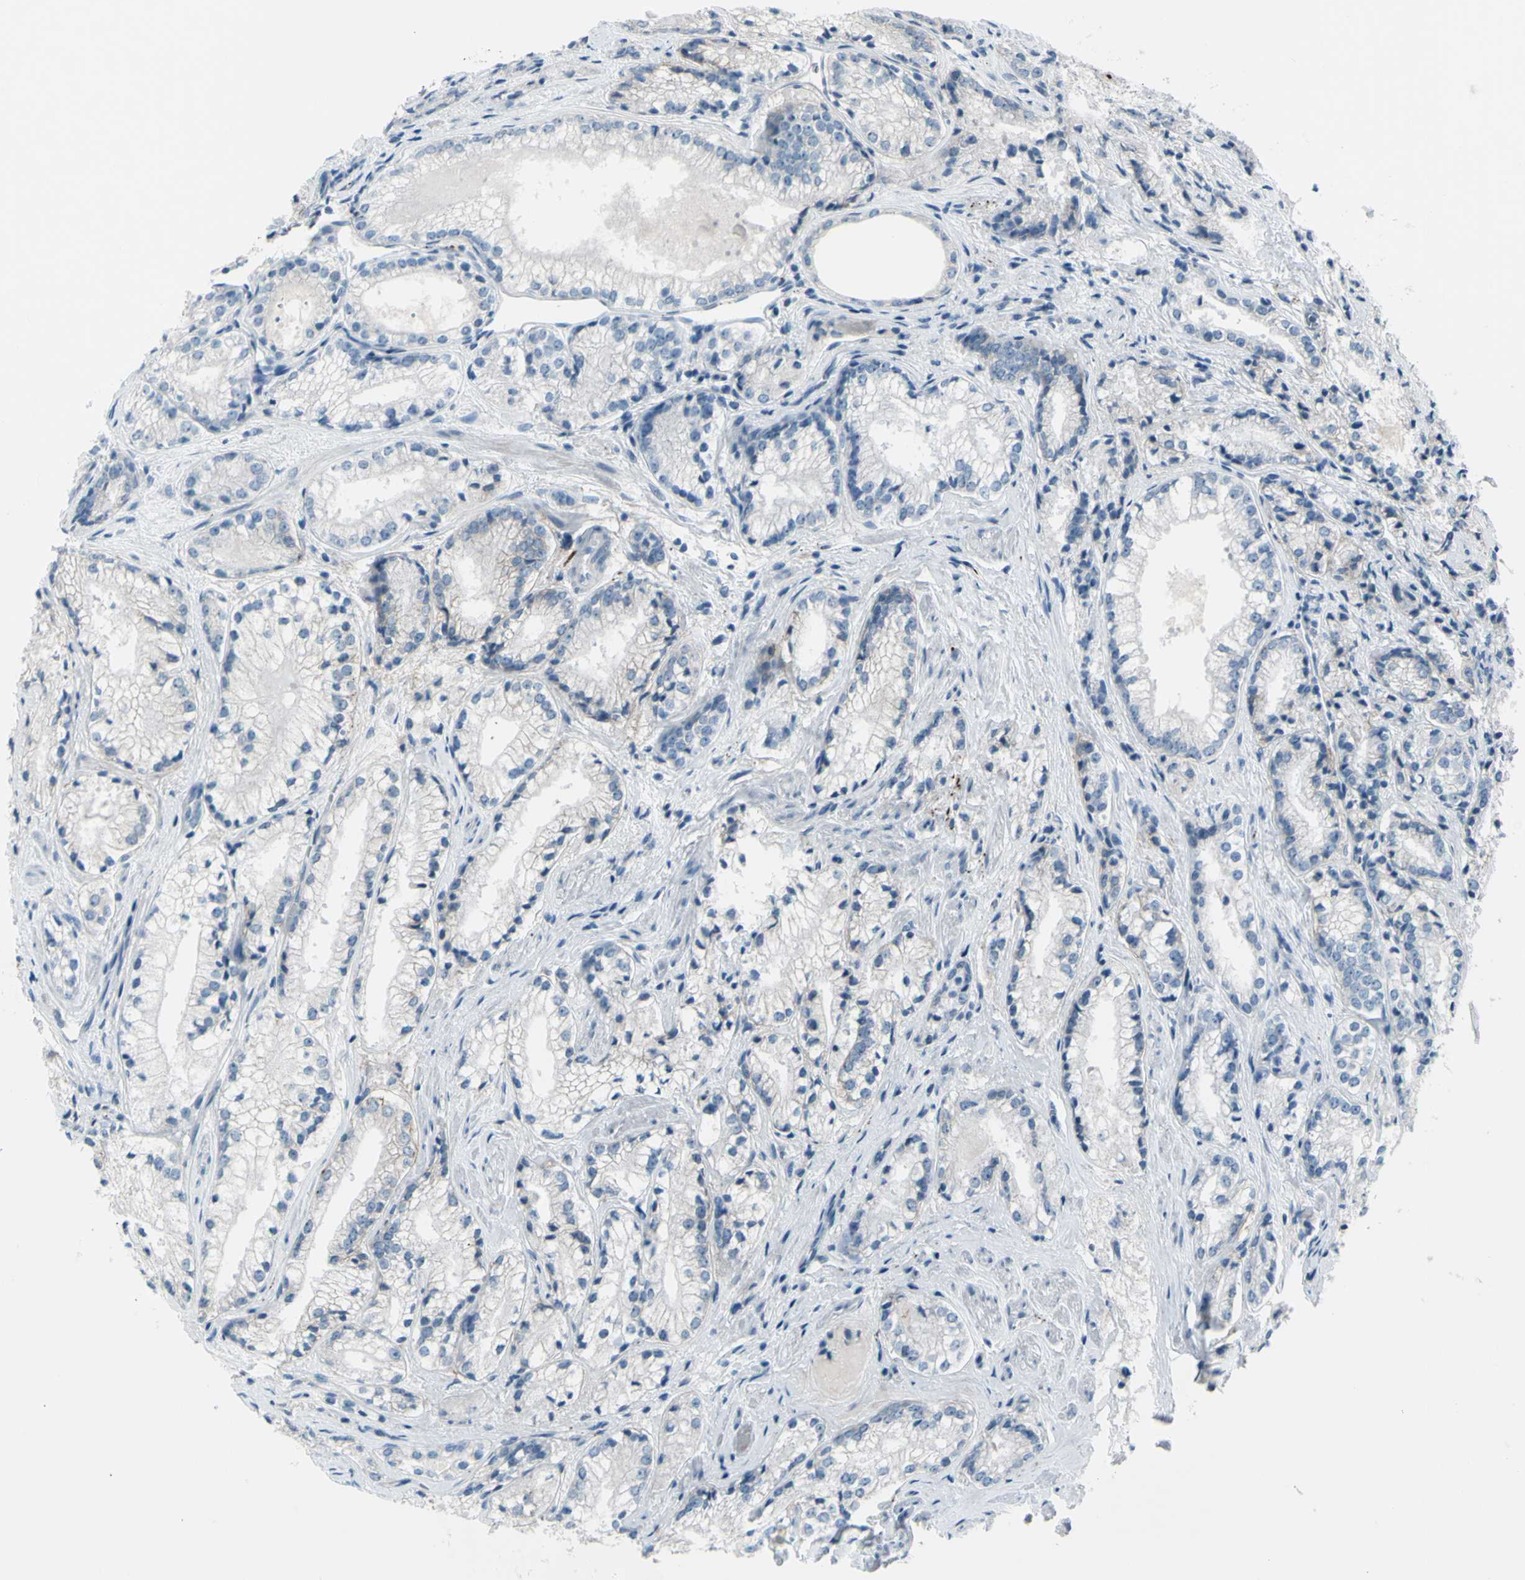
{"staining": {"intensity": "negative", "quantity": "none", "location": "none"}, "tissue": "prostate cancer", "cell_type": "Tumor cells", "image_type": "cancer", "snomed": [{"axis": "morphology", "description": "Adenocarcinoma, Low grade"}, {"axis": "topography", "description": "Prostate"}], "caption": "There is no significant staining in tumor cells of prostate cancer (adenocarcinoma (low-grade)). Nuclei are stained in blue.", "gene": "GPR34", "patient": {"sex": "male", "age": 60}}